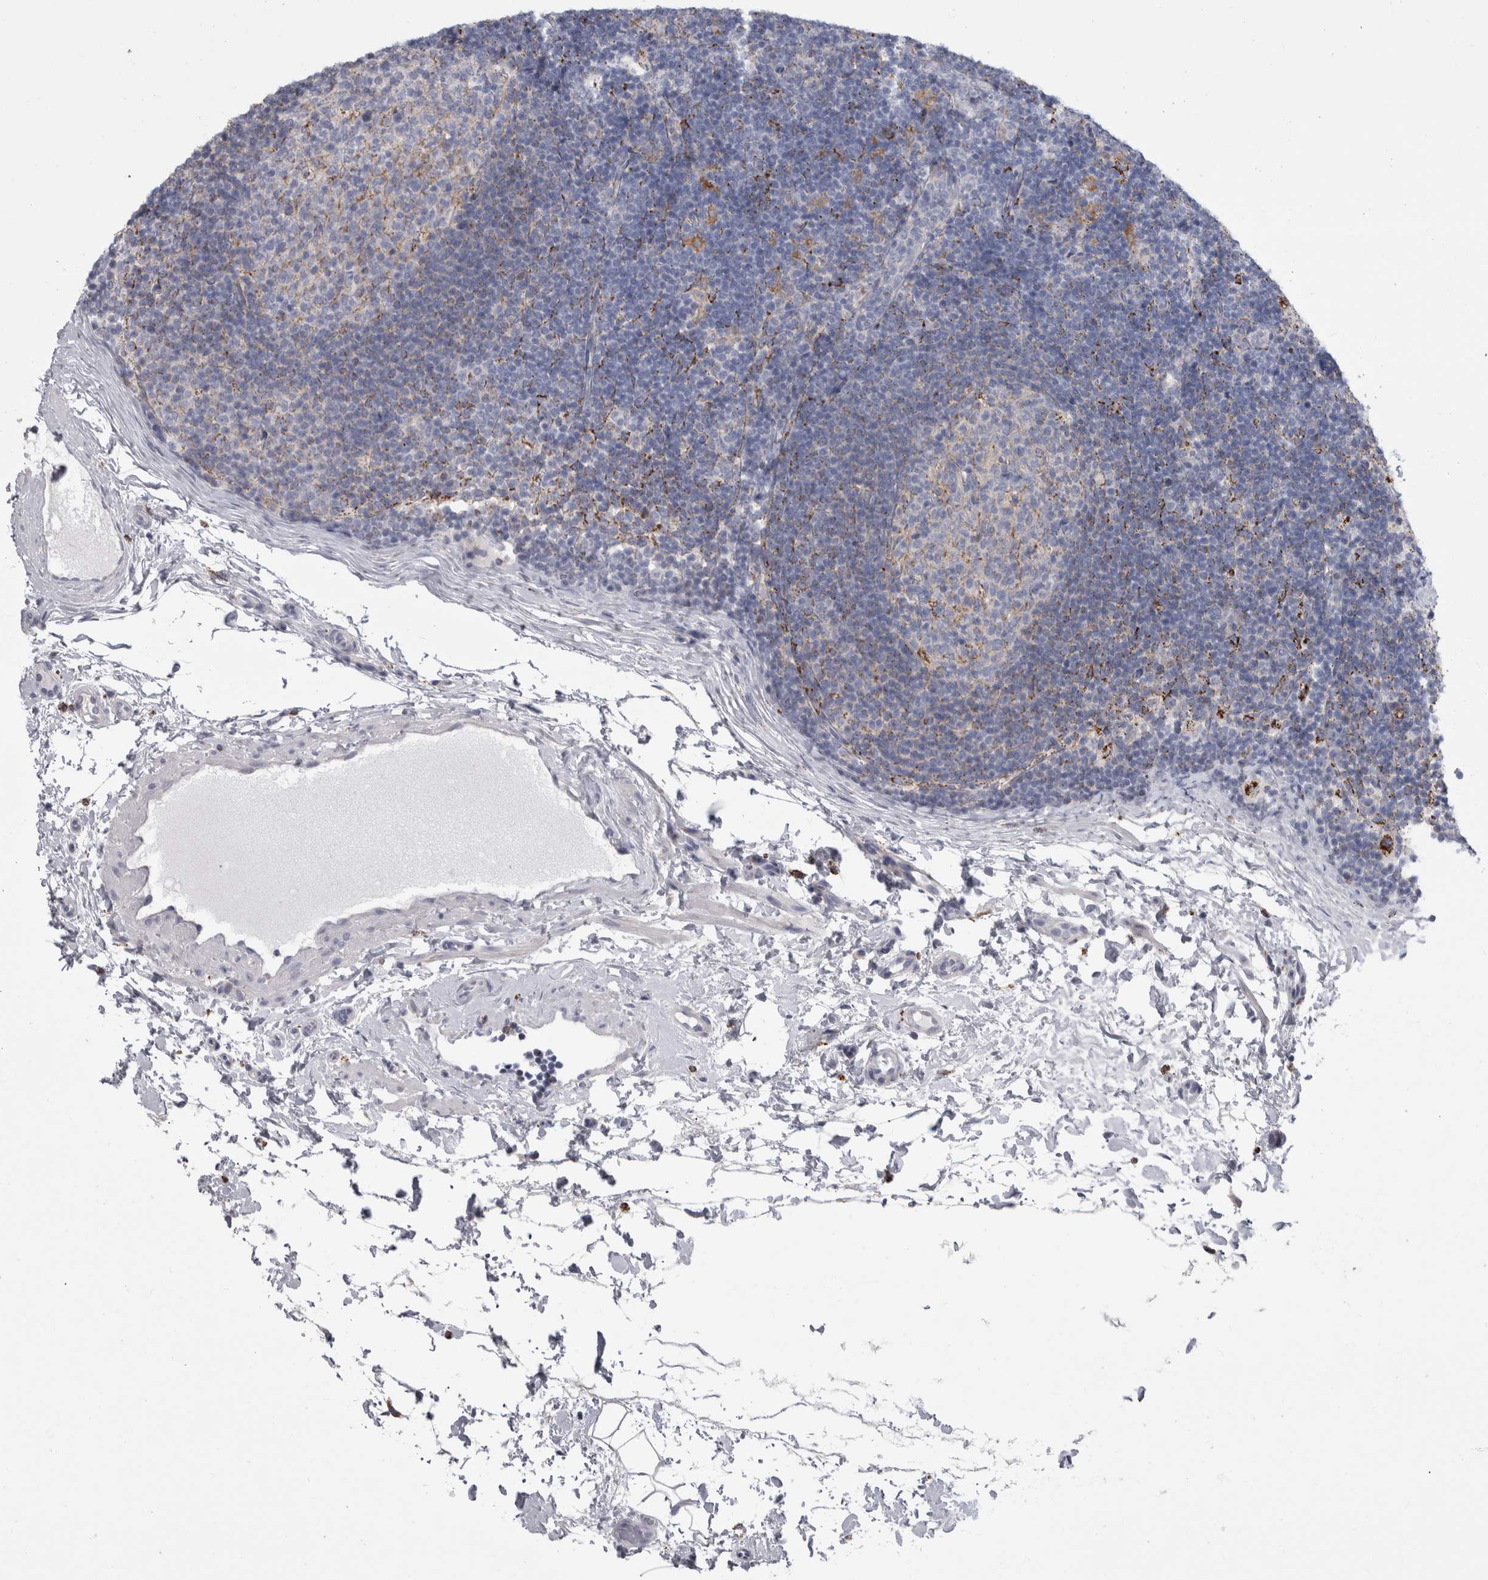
{"staining": {"intensity": "moderate", "quantity": "<25%", "location": "cytoplasmic/membranous"}, "tissue": "lymph node", "cell_type": "Germinal center cells", "image_type": "normal", "snomed": [{"axis": "morphology", "description": "Normal tissue, NOS"}, {"axis": "topography", "description": "Lymph node"}], "caption": "Immunohistochemistry staining of benign lymph node, which displays low levels of moderate cytoplasmic/membranous expression in approximately <25% of germinal center cells indicating moderate cytoplasmic/membranous protein positivity. The staining was performed using DAB (brown) for protein detection and nuclei were counterstained in hematoxylin (blue).", "gene": "GATM", "patient": {"sex": "female", "age": 22}}